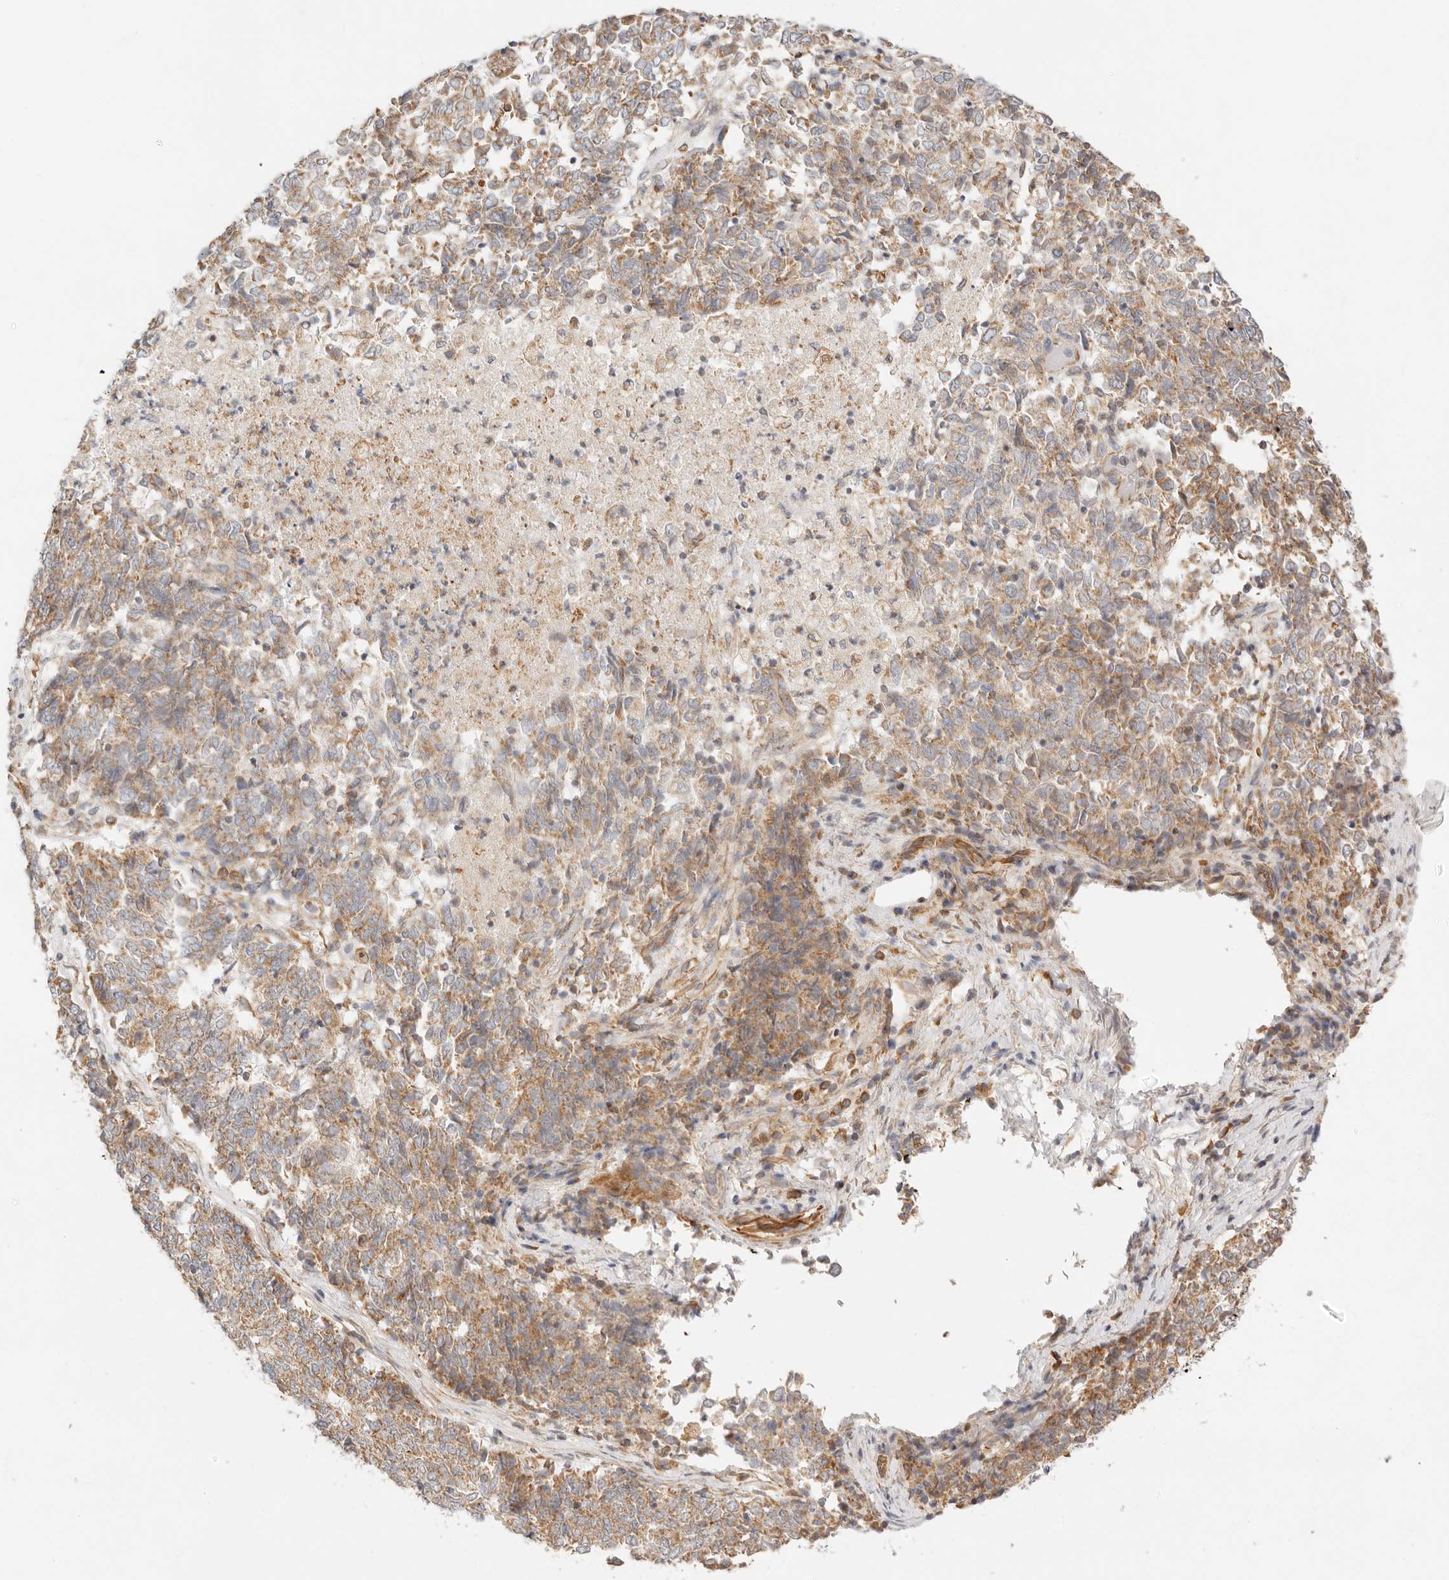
{"staining": {"intensity": "moderate", "quantity": ">75%", "location": "cytoplasmic/membranous"}, "tissue": "endometrial cancer", "cell_type": "Tumor cells", "image_type": "cancer", "snomed": [{"axis": "morphology", "description": "Adenocarcinoma, NOS"}, {"axis": "topography", "description": "Endometrium"}], "caption": "High-power microscopy captured an IHC photomicrograph of adenocarcinoma (endometrial), revealing moderate cytoplasmic/membranous expression in about >75% of tumor cells. (Stains: DAB (3,3'-diaminobenzidine) in brown, nuclei in blue, Microscopy: brightfield microscopy at high magnification).", "gene": "ZC3H11A", "patient": {"sex": "female", "age": 80}}